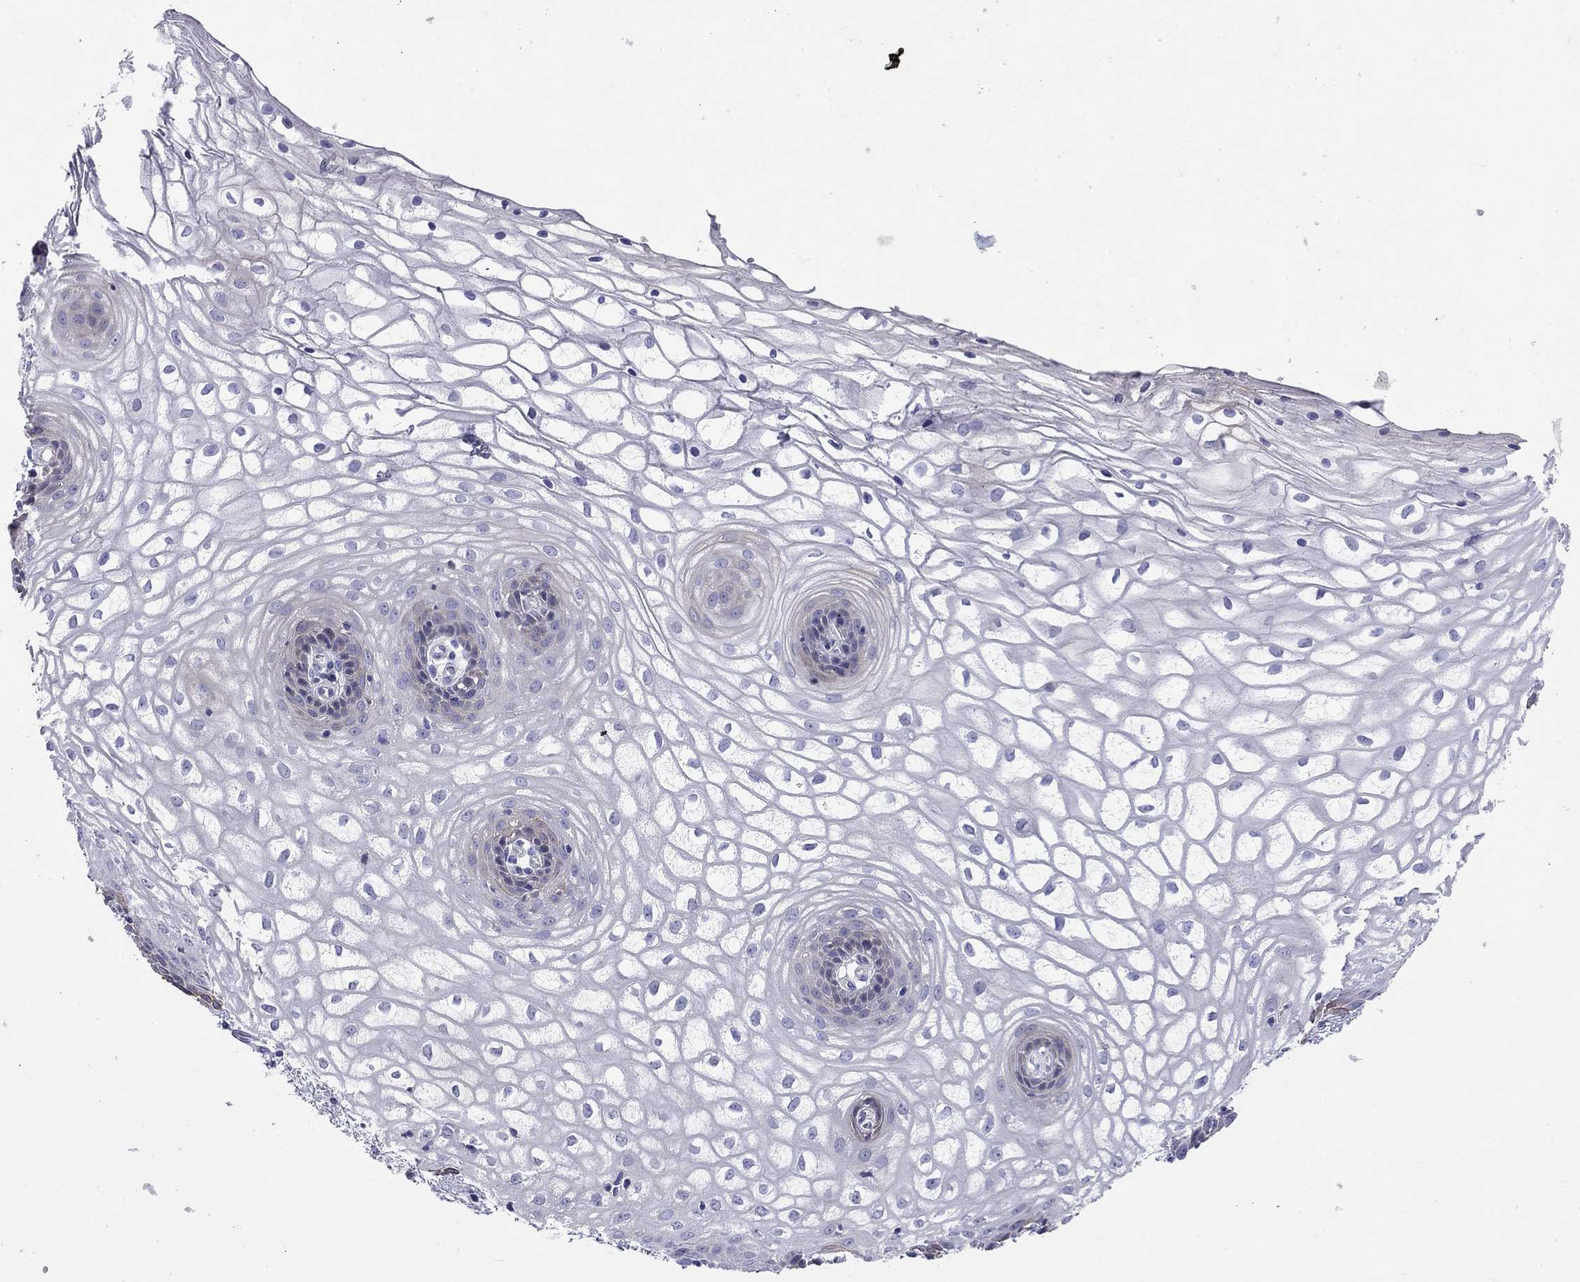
{"staining": {"intensity": "weak", "quantity": "<25%", "location": "cytoplasmic/membranous"}, "tissue": "vagina", "cell_type": "Squamous epithelial cells", "image_type": "normal", "snomed": [{"axis": "morphology", "description": "Normal tissue, NOS"}, {"axis": "topography", "description": "Vagina"}], "caption": "IHC photomicrograph of normal human vagina stained for a protein (brown), which demonstrates no staining in squamous epithelial cells. The staining is performed using DAB (3,3'-diaminobenzidine) brown chromogen with nuclei counter-stained in using hematoxylin.", "gene": "CMYA5", "patient": {"sex": "female", "age": 34}}